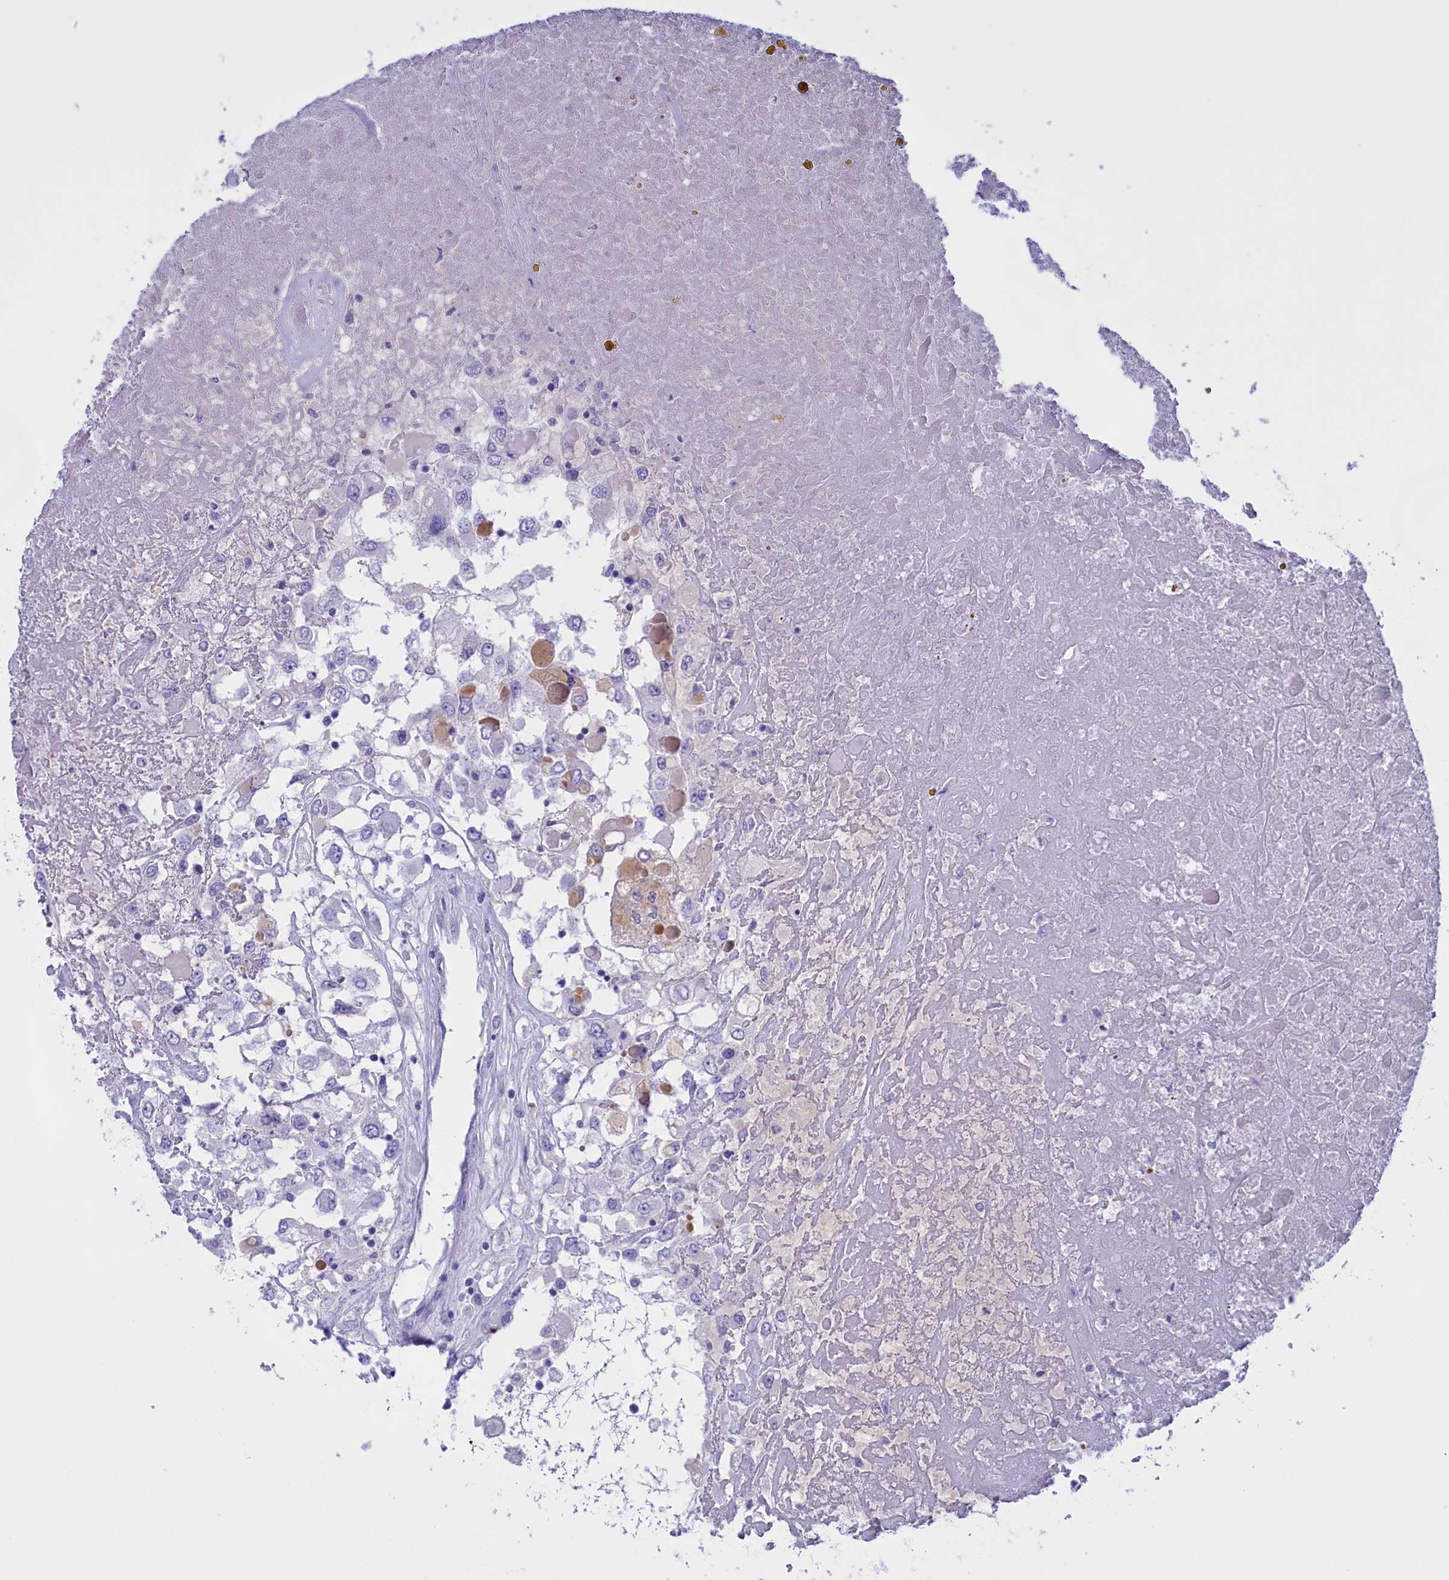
{"staining": {"intensity": "negative", "quantity": "none", "location": "none"}, "tissue": "renal cancer", "cell_type": "Tumor cells", "image_type": "cancer", "snomed": [{"axis": "morphology", "description": "Adenocarcinoma, NOS"}, {"axis": "topography", "description": "Kidney"}], "caption": "Micrograph shows no protein positivity in tumor cells of renal cancer (adenocarcinoma) tissue.", "gene": "PROK2", "patient": {"sex": "female", "age": 52}}